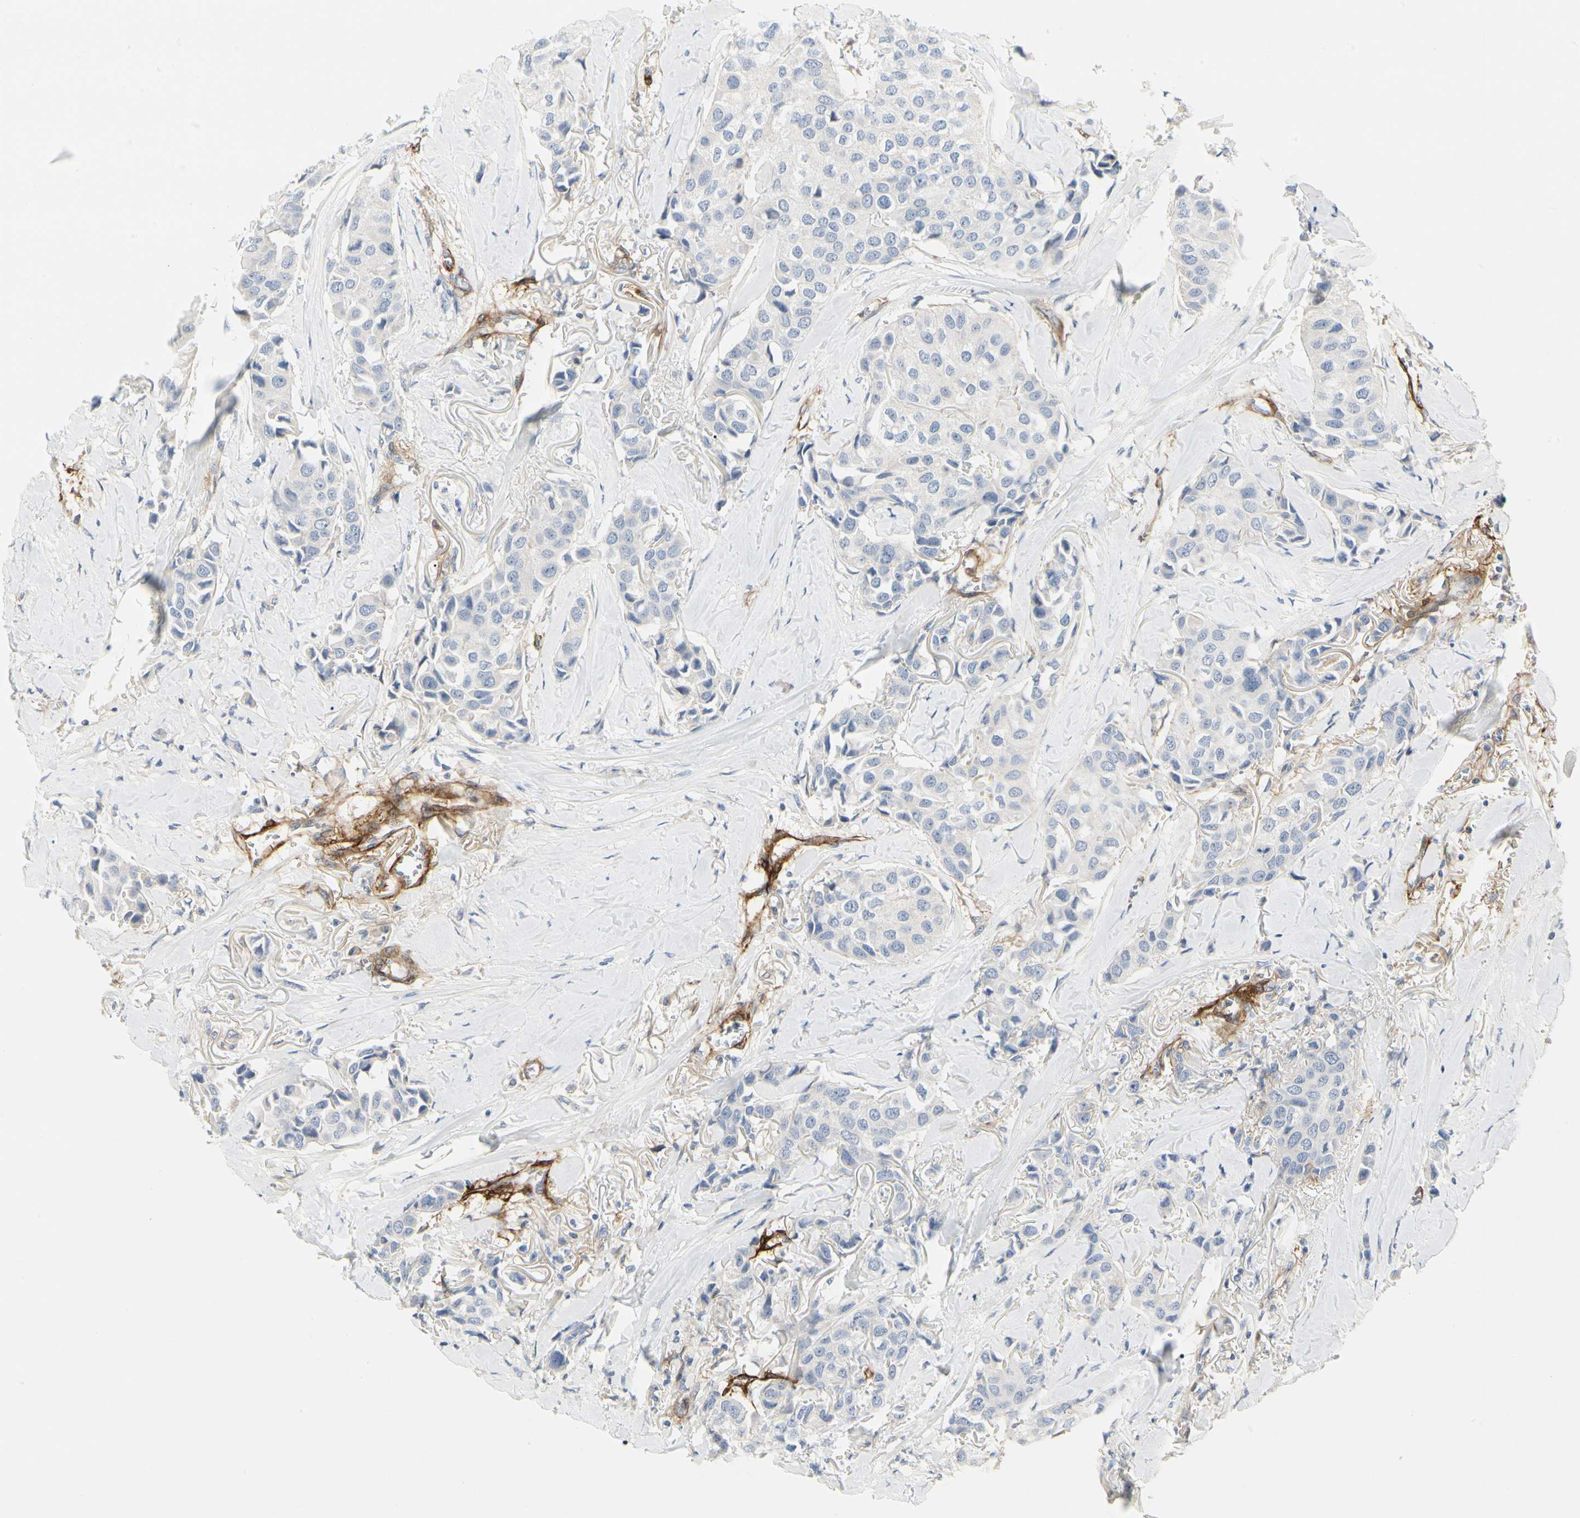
{"staining": {"intensity": "negative", "quantity": "none", "location": "none"}, "tissue": "breast cancer", "cell_type": "Tumor cells", "image_type": "cancer", "snomed": [{"axis": "morphology", "description": "Duct carcinoma"}, {"axis": "topography", "description": "Breast"}], "caption": "Immunohistochemistry of human invasive ductal carcinoma (breast) reveals no staining in tumor cells.", "gene": "GGT5", "patient": {"sex": "female", "age": 80}}